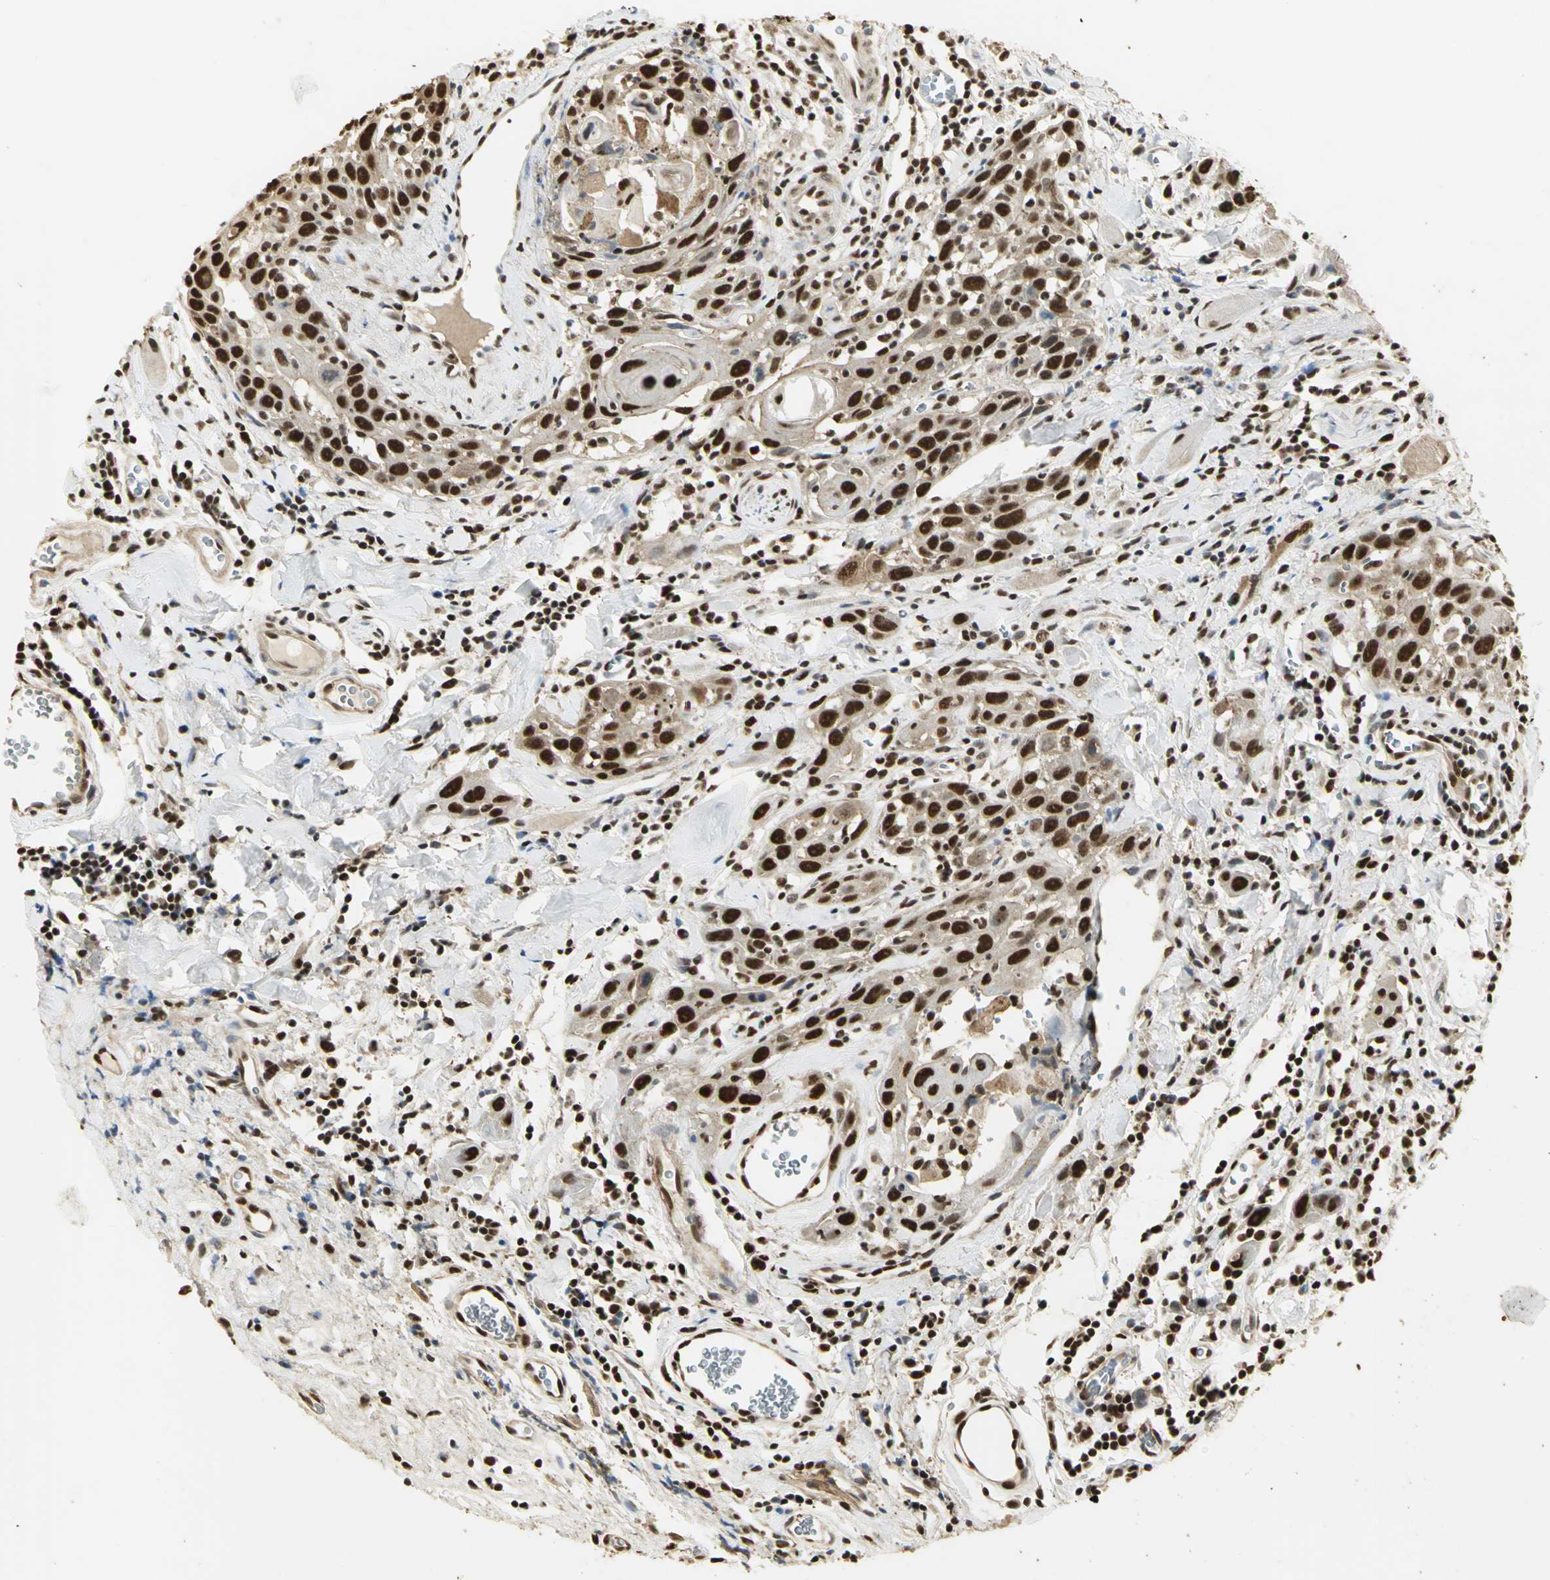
{"staining": {"intensity": "strong", "quantity": ">75%", "location": "cytoplasmic/membranous,nuclear"}, "tissue": "head and neck cancer", "cell_type": "Tumor cells", "image_type": "cancer", "snomed": [{"axis": "morphology", "description": "Squamous cell carcinoma, NOS"}, {"axis": "topography", "description": "Oral tissue"}, {"axis": "topography", "description": "Head-Neck"}], "caption": "This histopathology image displays squamous cell carcinoma (head and neck) stained with IHC to label a protein in brown. The cytoplasmic/membranous and nuclear of tumor cells show strong positivity for the protein. Nuclei are counter-stained blue.", "gene": "SET", "patient": {"sex": "female", "age": 50}}